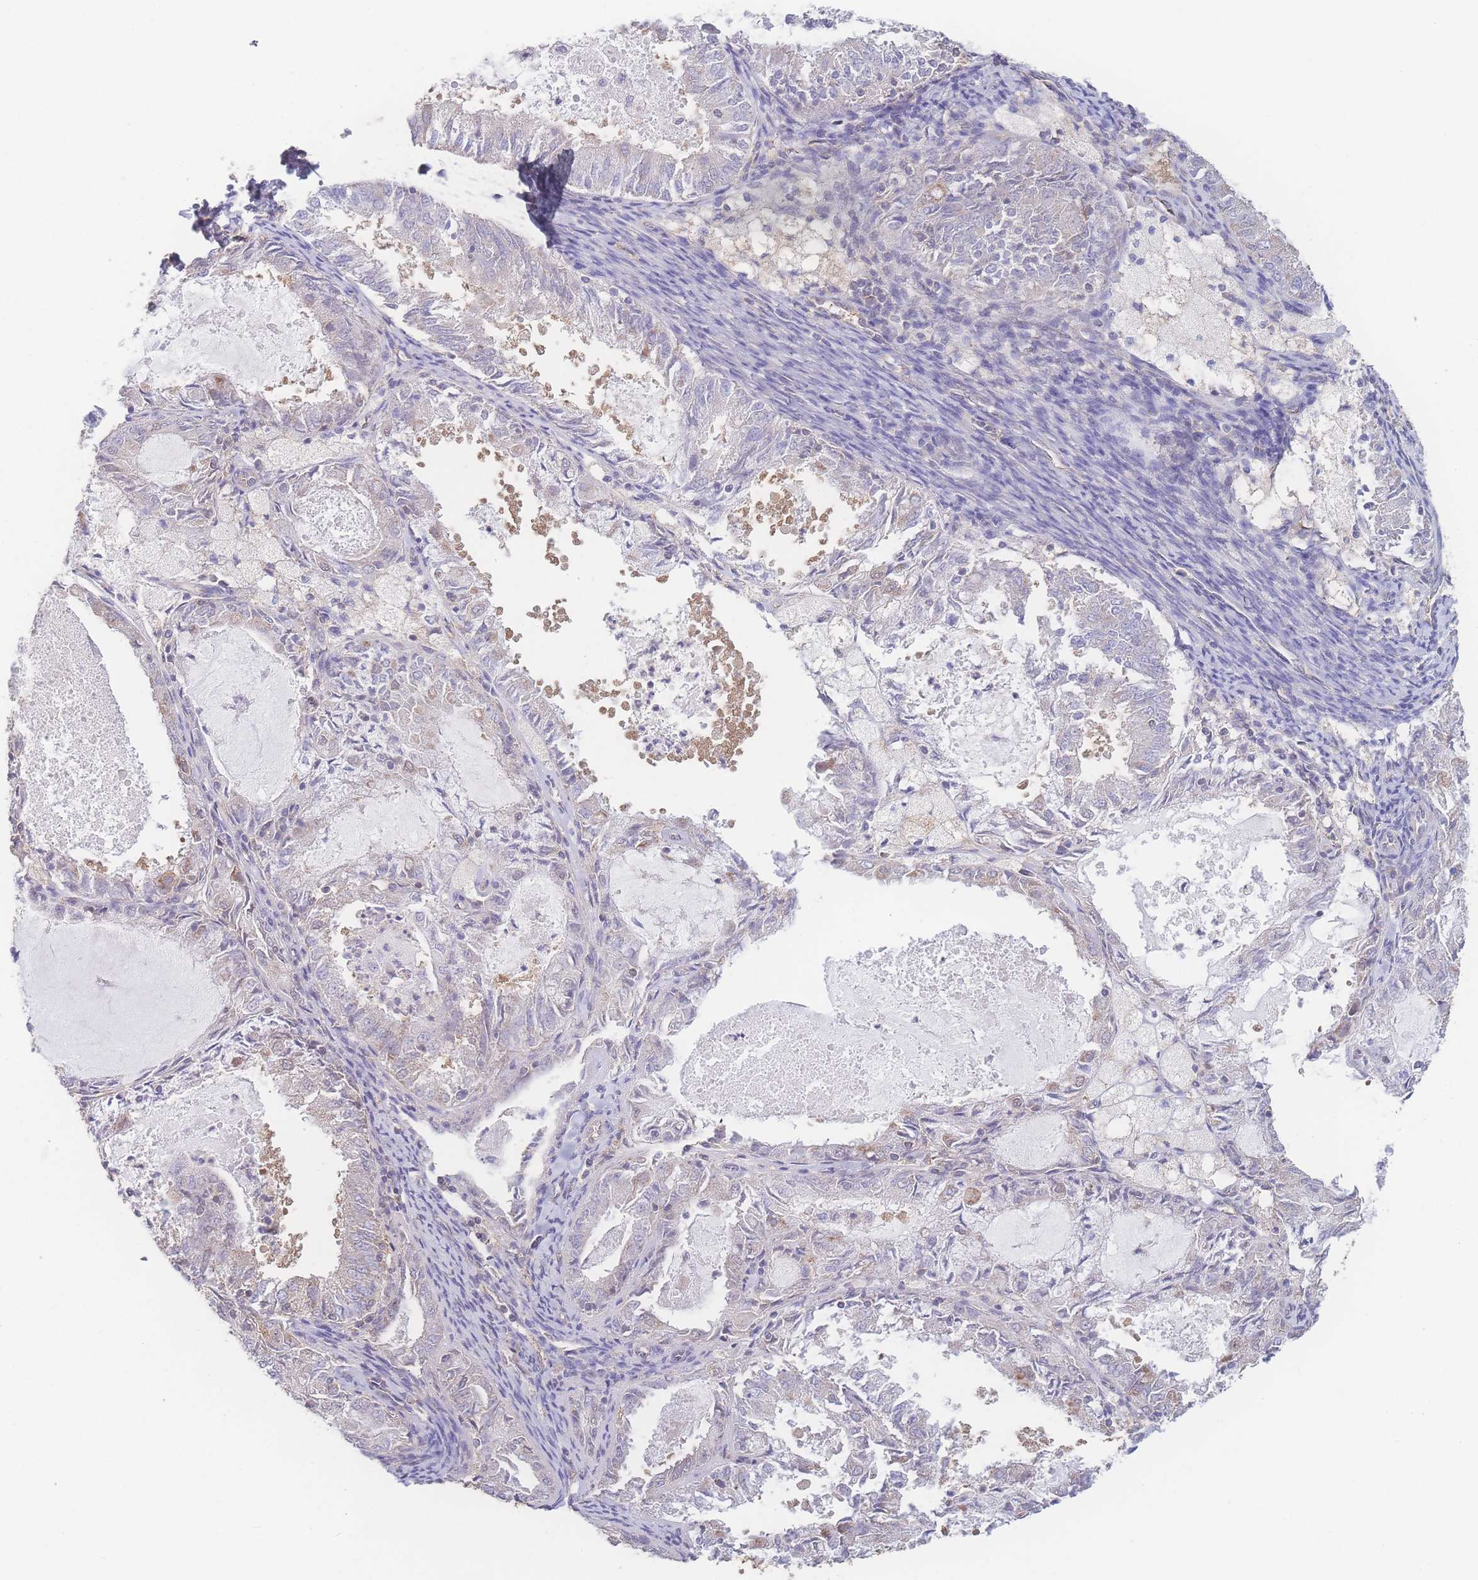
{"staining": {"intensity": "weak", "quantity": "<25%", "location": "cytoplasmic/membranous"}, "tissue": "endometrial cancer", "cell_type": "Tumor cells", "image_type": "cancer", "snomed": [{"axis": "morphology", "description": "Adenocarcinoma, NOS"}, {"axis": "topography", "description": "Endometrium"}], "caption": "This is a histopathology image of IHC staining of adenocarcinoma (endometrial), which shows no positivity in tumor cells. (Brightfield microscopy of DAB immunohistochemistry at high magnification).", "gene": "GIPR", "patient": {"sex": "female", "age": 57}}